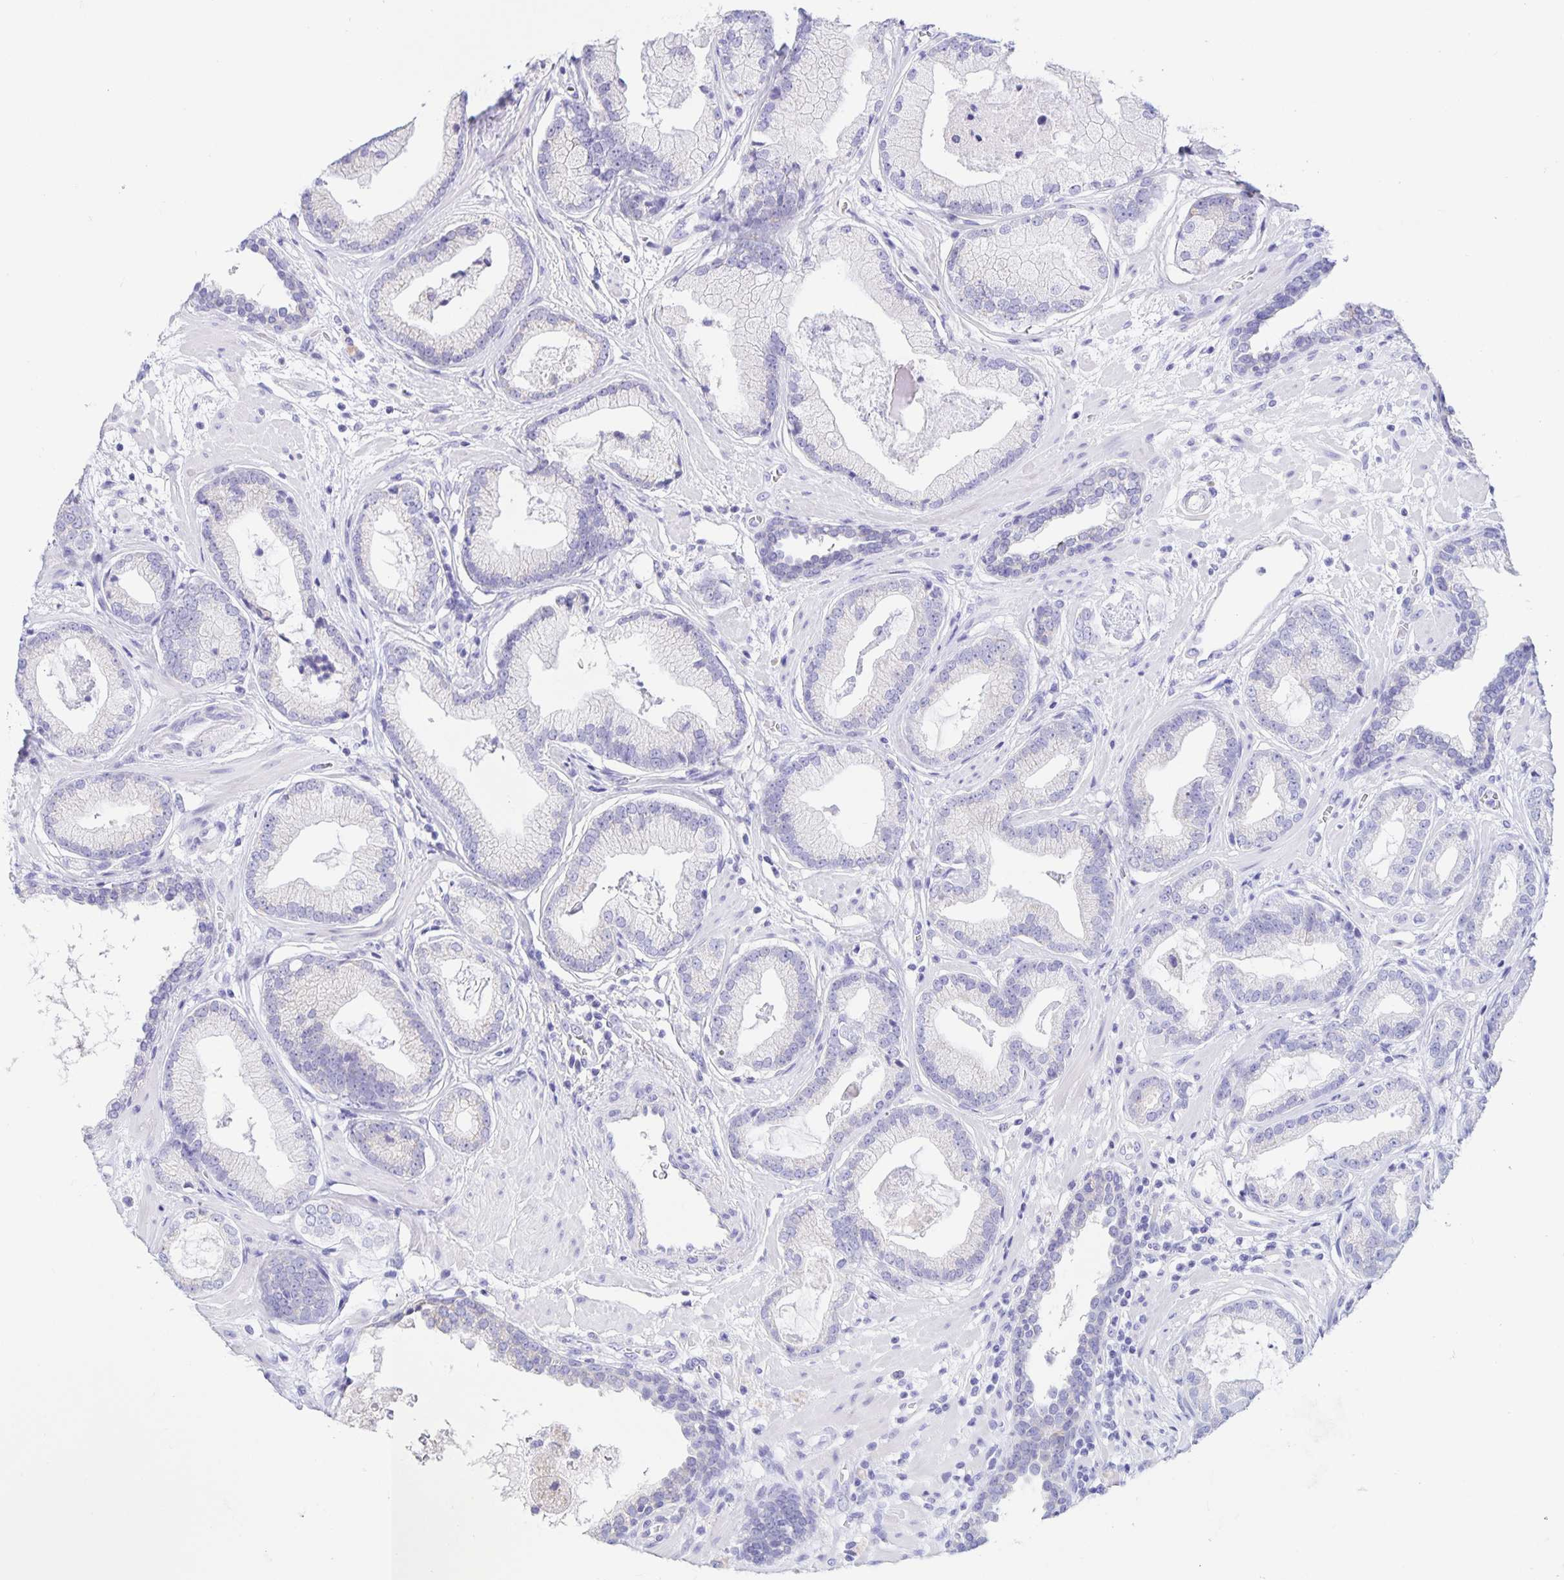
{"staining": {"intensity": "negative", "quantity": "none", "location": "none"}, "tissue": "prostate cancer", "cell_type": "Tumor cells", "image_type": "cancer", "snomed": [{"axis": "morphology", "description": "Adenocarcinoma, Low grade"}, {"axis": "topography", "description": "Prostate"}], "caption": "The histopathology image displays no significant positivity in tumor cells of adenocarcinoma (low-grade) (prostate). The staining was performed using DAB (3,3'-diaminobenzidine) to visualize the protein expression in brown, while the nuclei were stained in blue with hematoxylin (Magnification: 20x).", "gene": "DMBT1", "patient": {"sex": "male", "age": 62}}